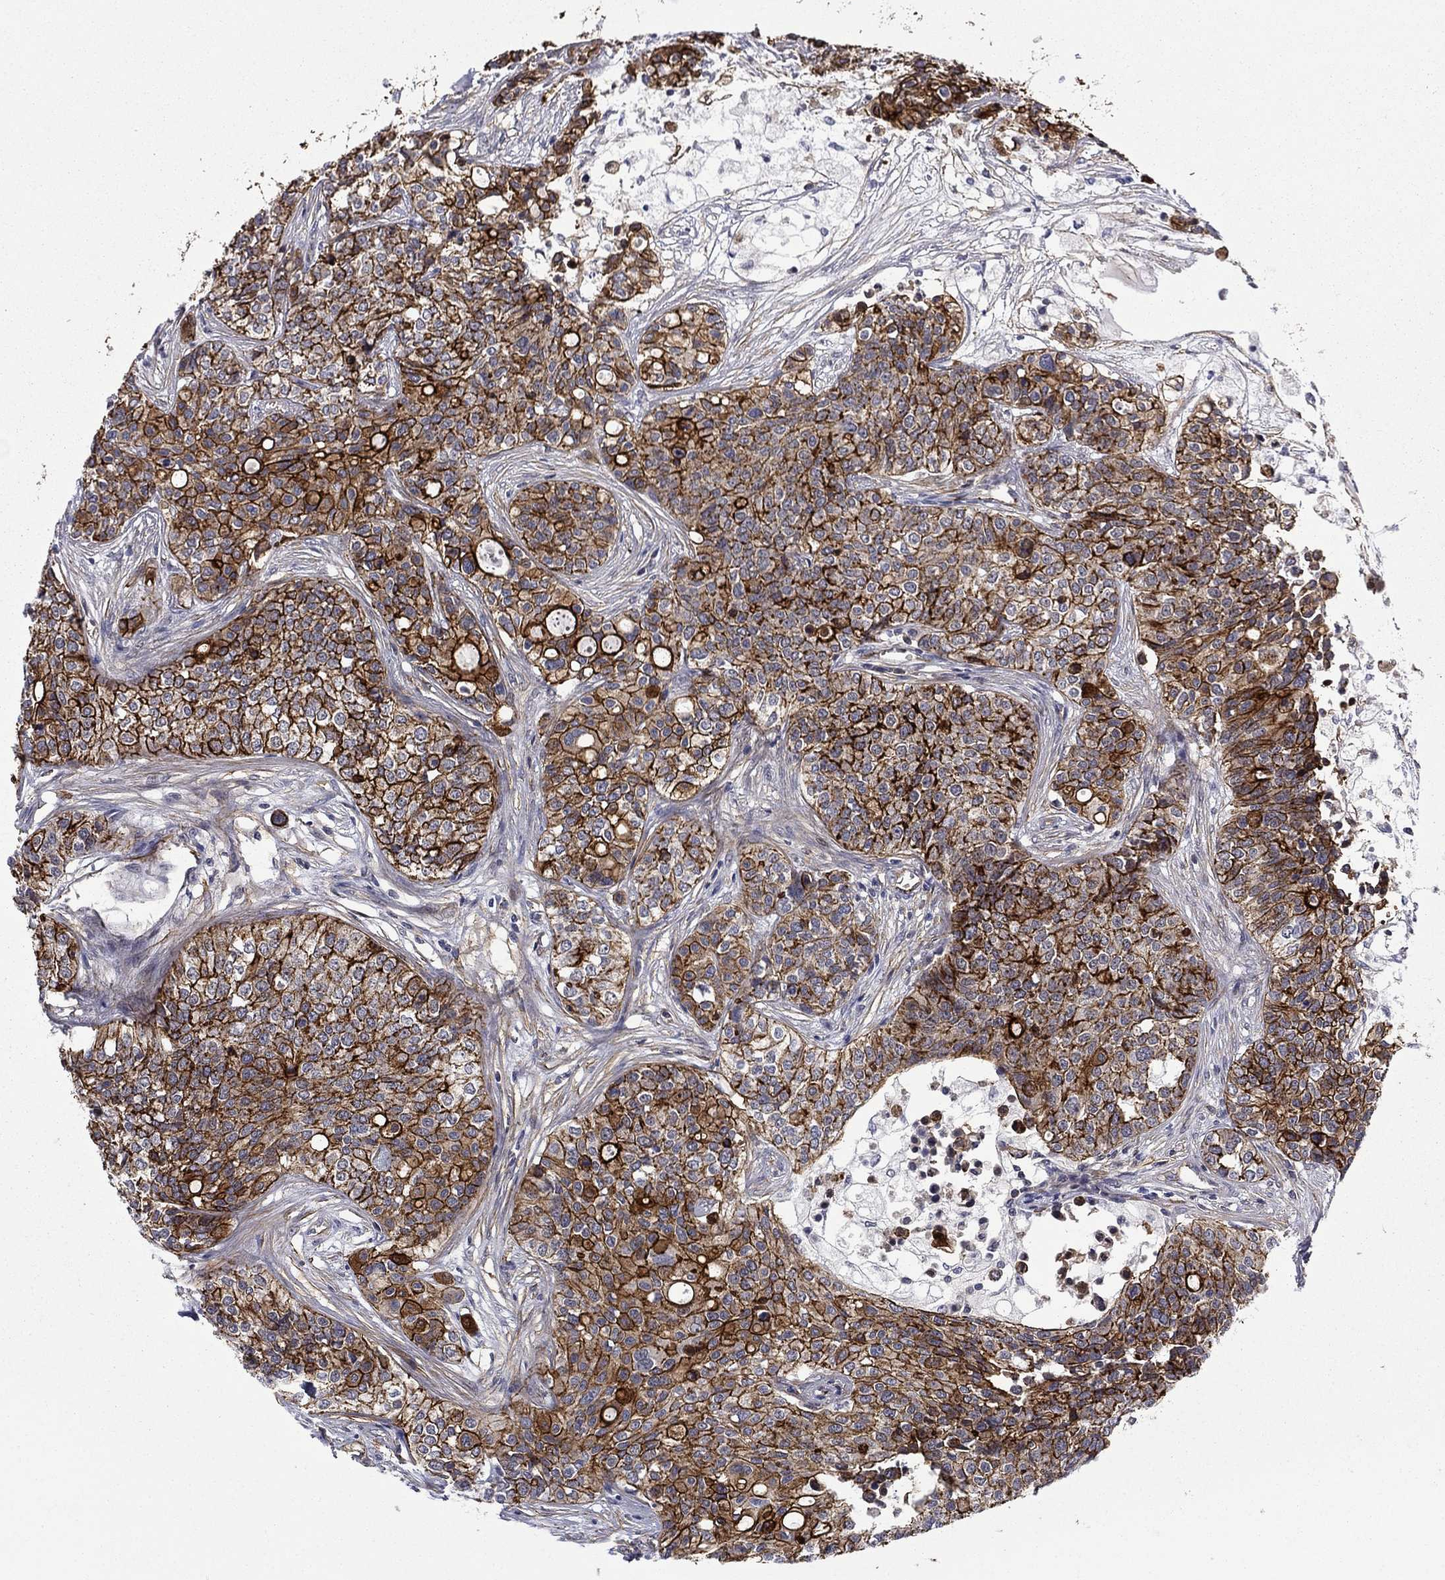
{"staining": {"intensity": "strong", "quantity": ">75%", "location": "cytoplasmic/membranous"}, "tissue": "carcinoid", "cell_type": "Tumor cells", "image_type": "cancer", "snomed": [{"axis": "morphology", "description": "Carcinoid, malignant, NOS"}, {"axis": "topography", "description": "Colon"}], "caption": "Carcinoid (malignant) stained with DAB immunohistochemistry (IHC) displays high levels of strong cytoplasmic/membranous staining in approximately >75% of tumor cells. The staining was performed using DAB (3,3'-diaminobenzidine), with brown indicating positive protein expression. Nuclei are stained blue with hematoxylin.", "gene": "LMO7", "patient": {"sex": "male", "age": 81}}